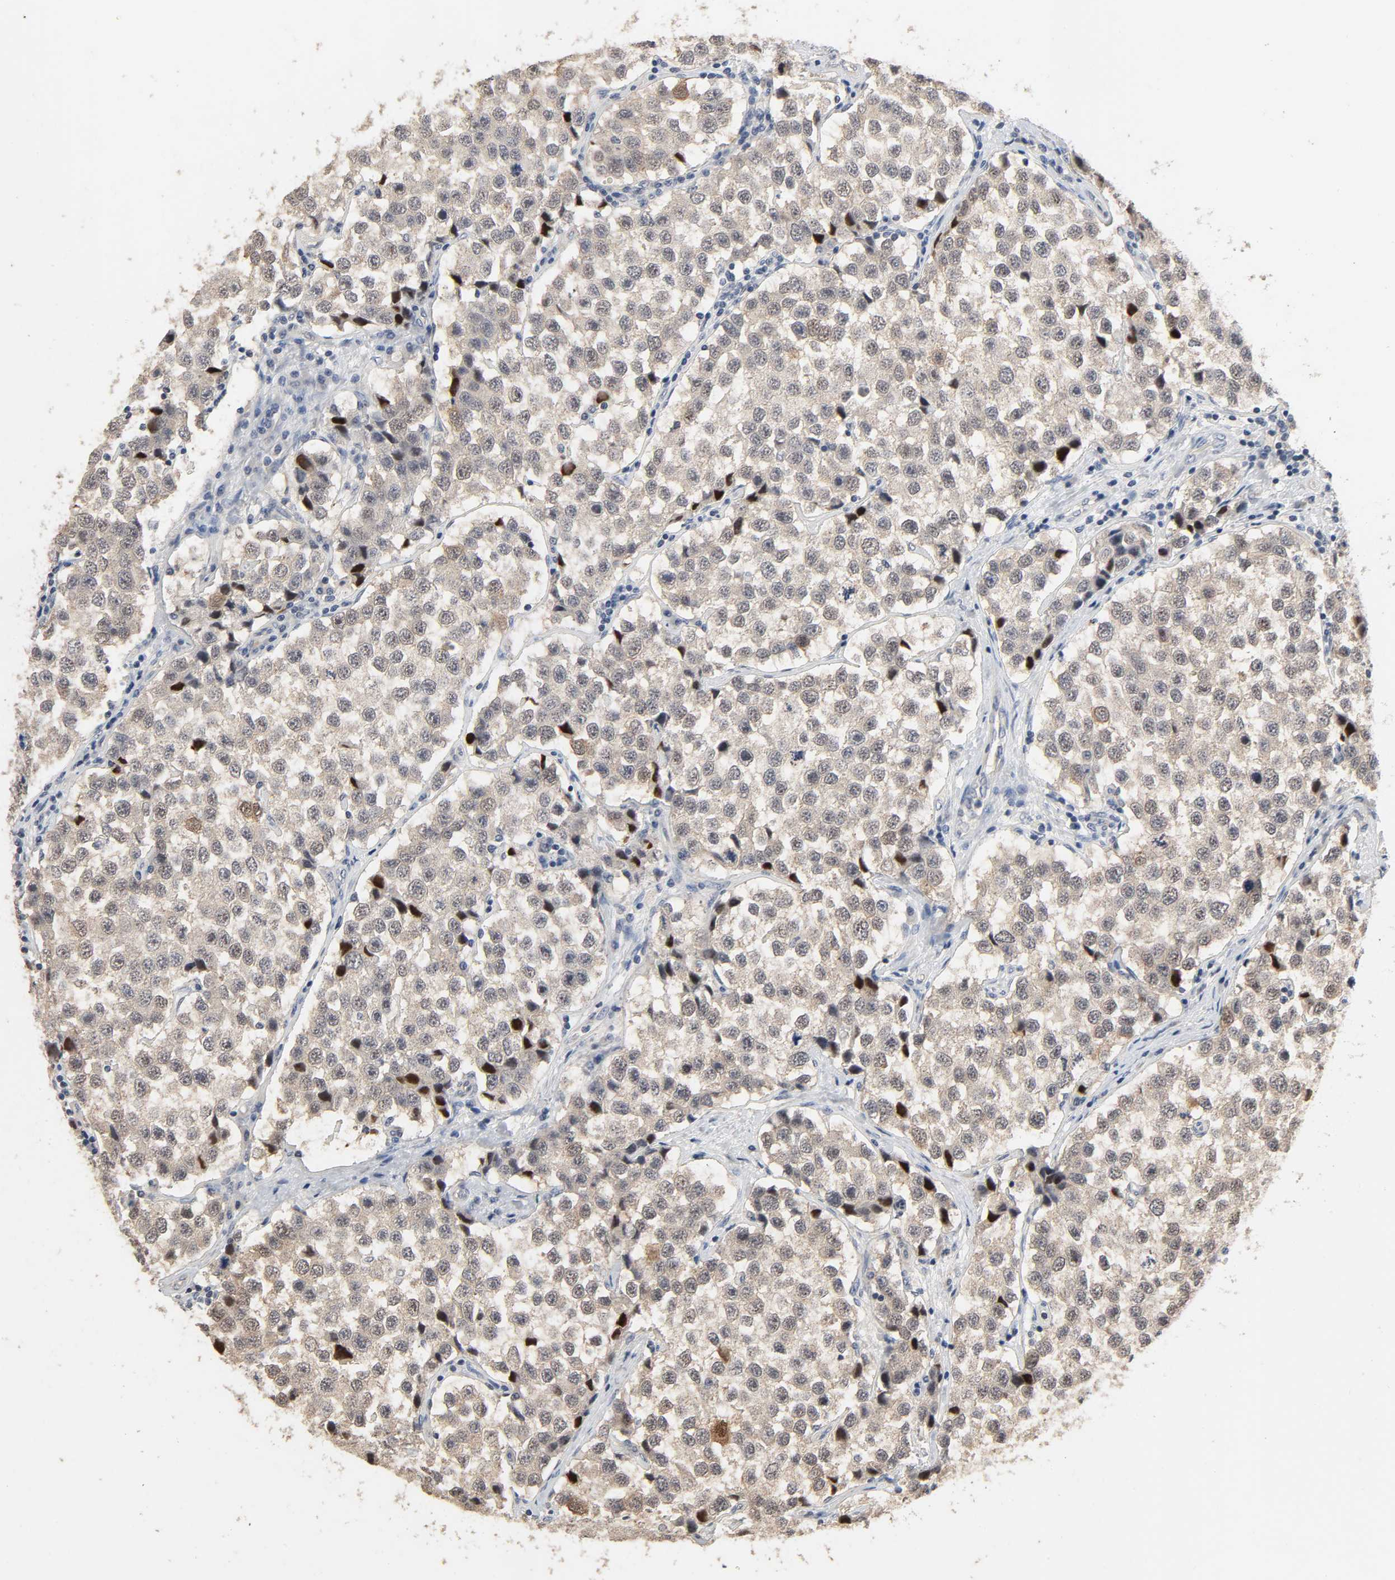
{"staining": {"intensity": "moderate", "quantity": "<25%", "location": "nuclear"}, "tissue": "testis cancer", "cell_type": "Tumor cells", "image_type": "cancer", "snomed": [{"axis": "morphology", "description": "Seminoma, NOS"}, {"axis": "topography", "description": "Testis"}], "caption": "Immunohistochemical staining of human seminoma (testis) reveals low levels of moderate nuclear protein expression in about <25% of tumor cells. (Brightfield microscopy of DAB IHC at high magnification).", "gene": "MAGEA8", "patient": {"sex": "male", "age": 39}}